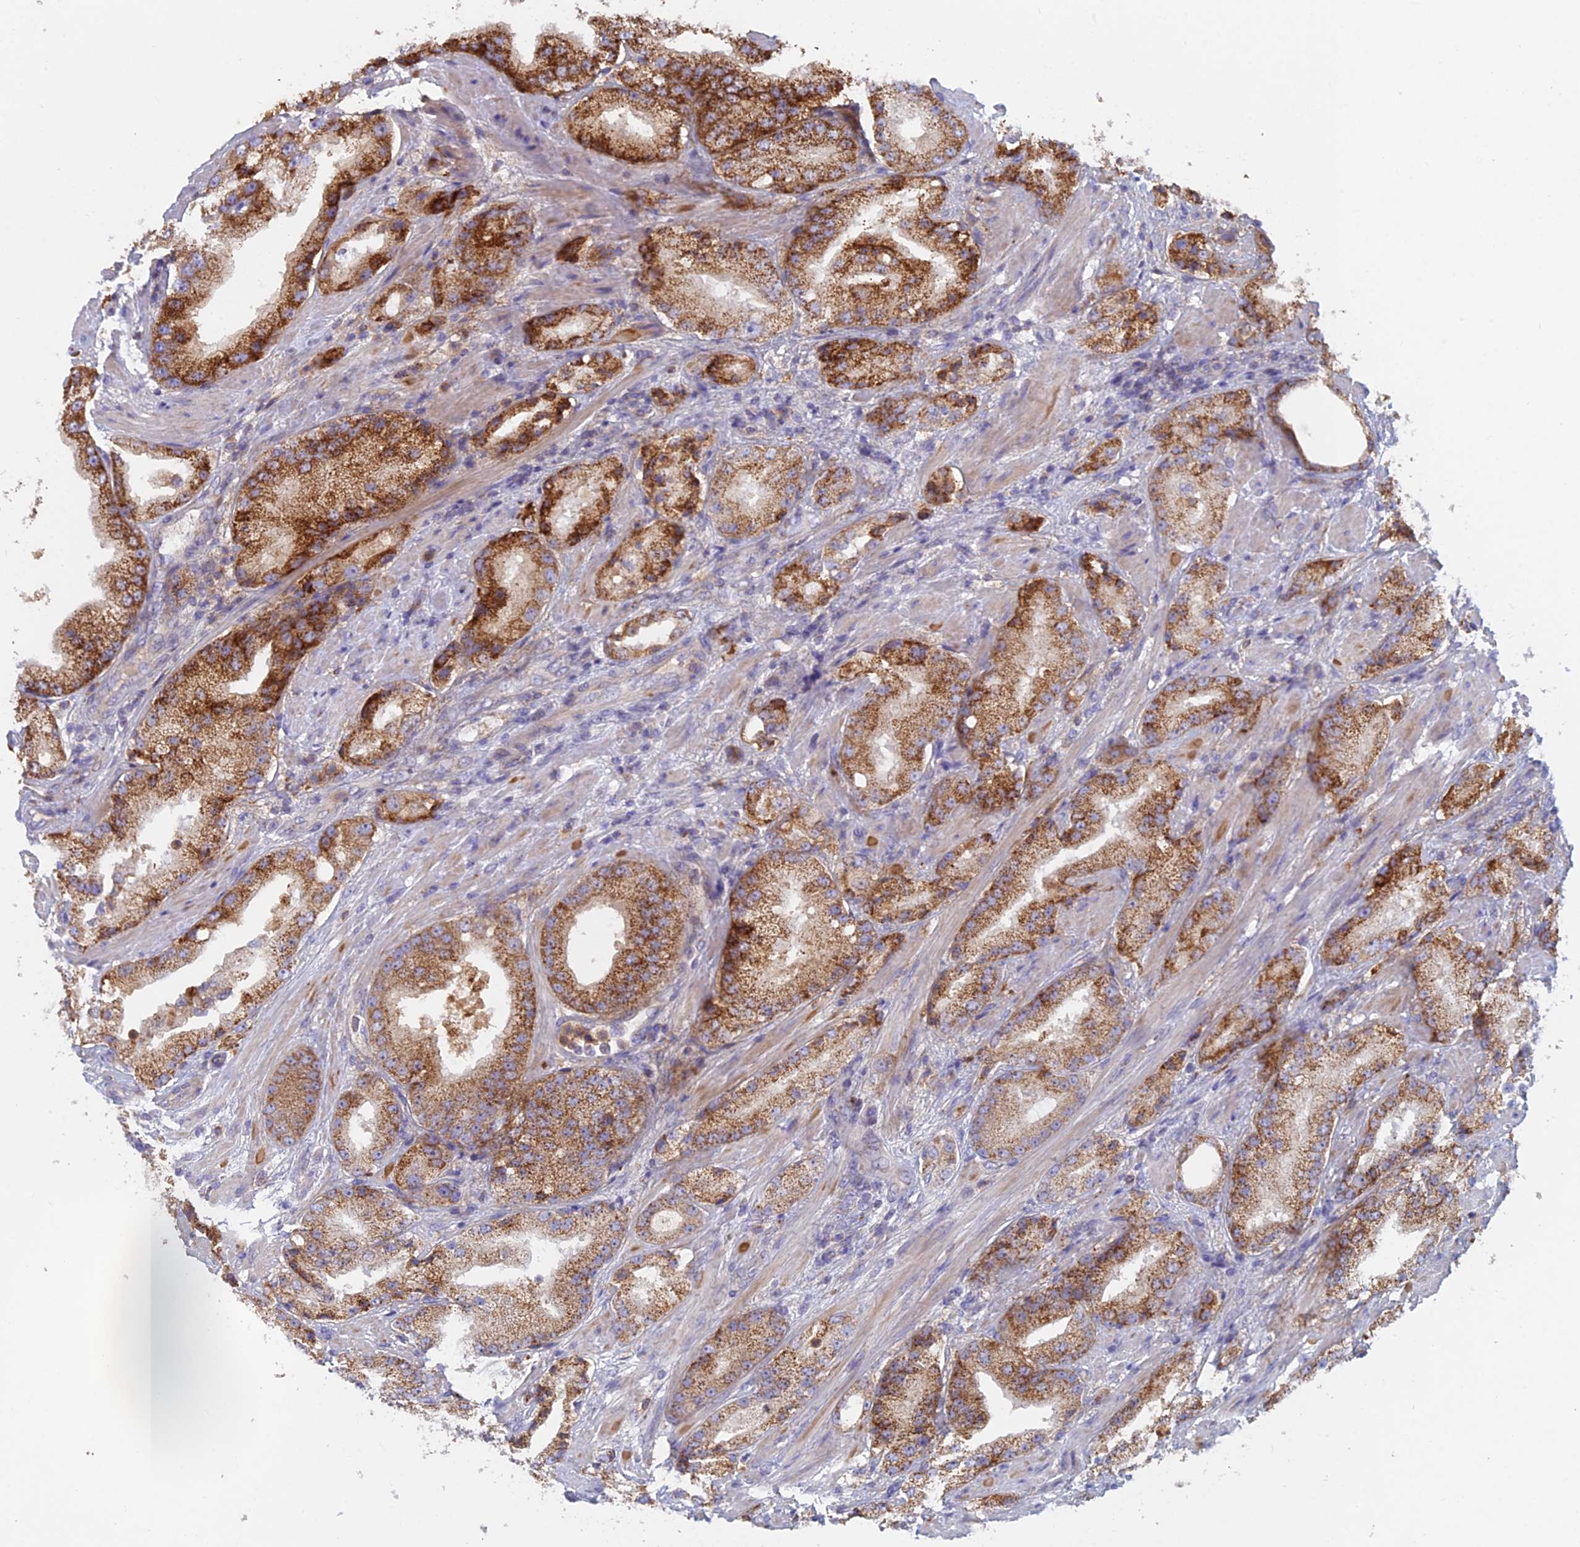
{"staining": {"intensity": "strong", "quantity": ">75%", "location": "cytoplasmic/membranous"}, "tissue": "prostate cancer", "cell_type": "Tumor cells", "image_type": "cancer", "snomed": [{"axis": "morphology", "description": "Adenocarcinoma, Low grade"}, {"axis": "topography", "description": "Prostate"}], "caption": "Immunohistochemistry (IHC) (DAB) staining of prostate low-grade adenocarcinoma demonstrates strong cytoplasmic/membranous protein positivity in about >75% of tumor cells.", "gene": "IFTAP", "patient": {"sex": "male", "age": 67}}